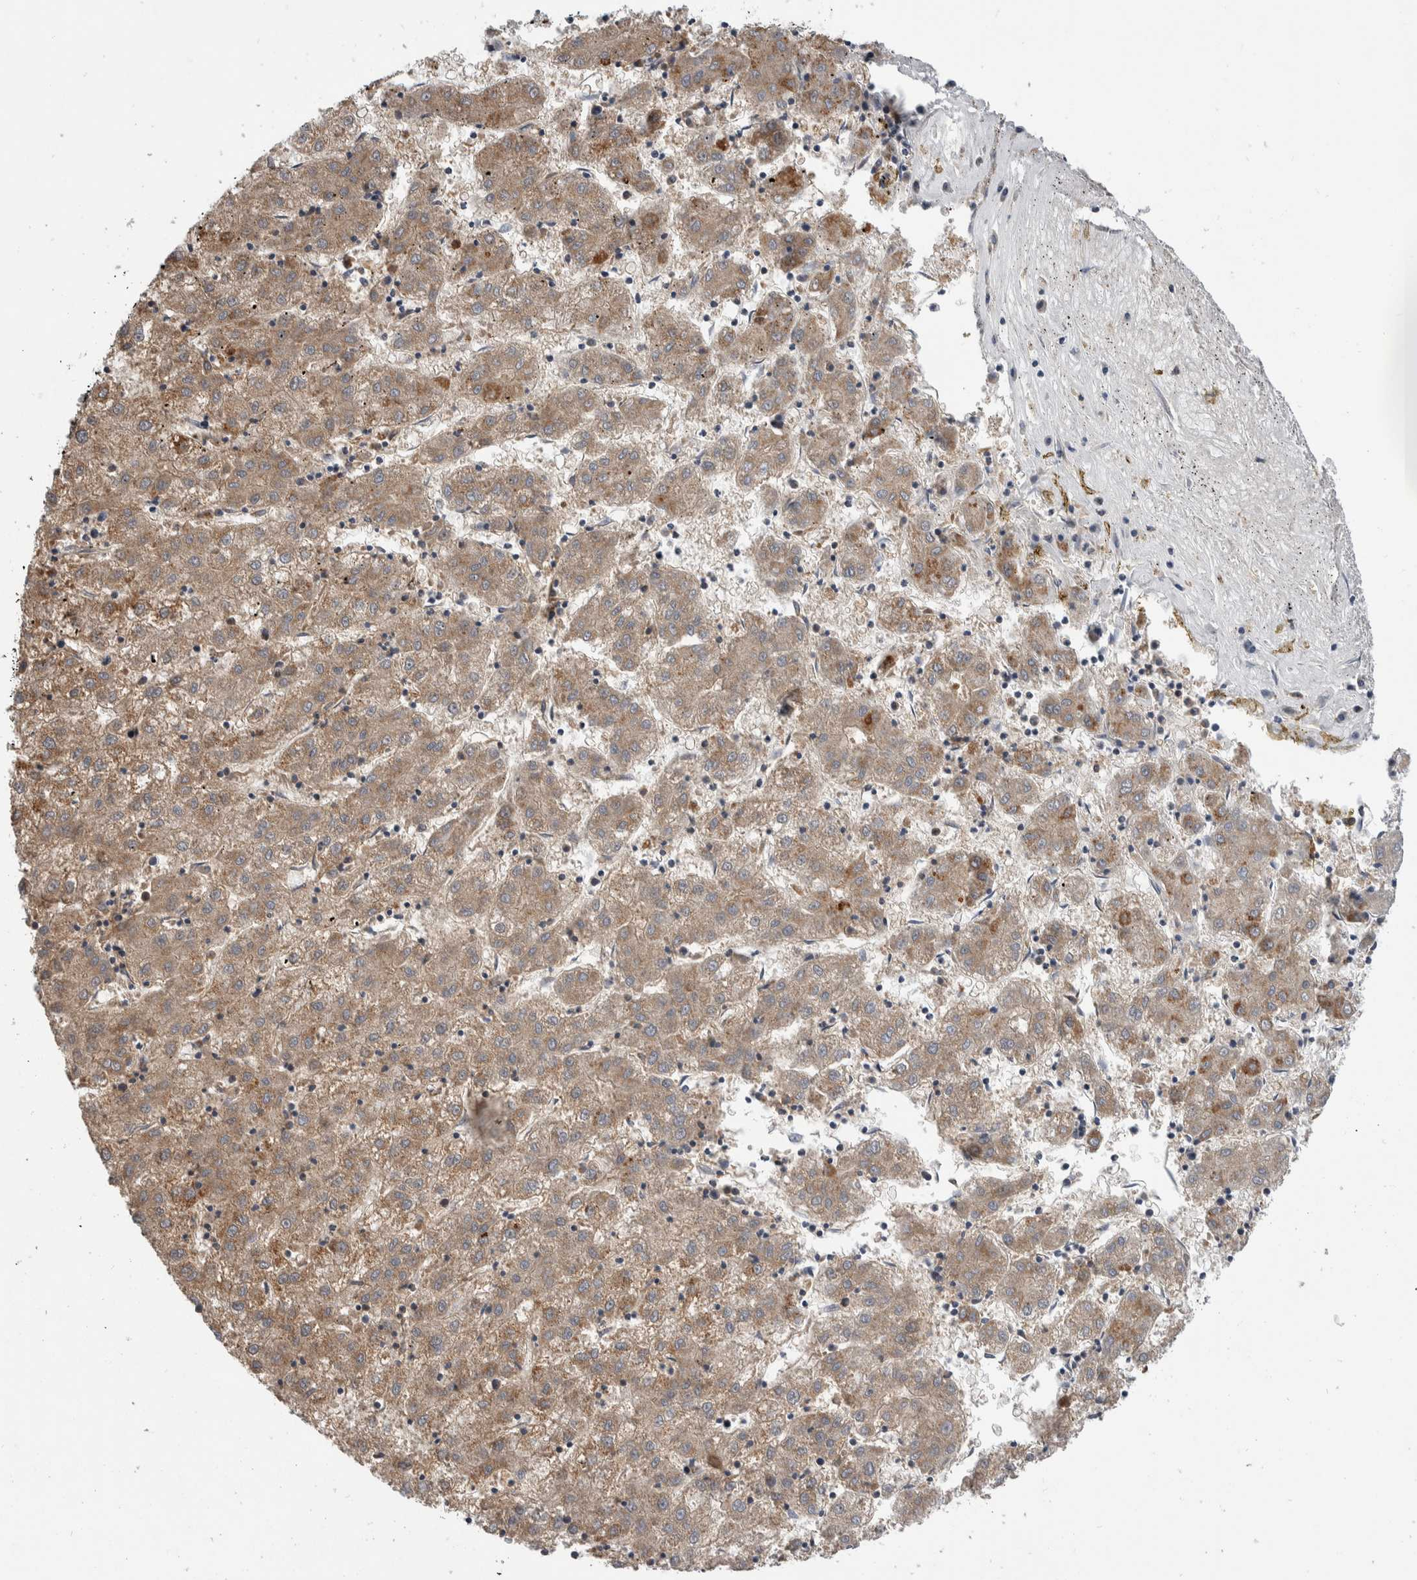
{"staining": {"intensity": "weak", "quantity": ">75%", "location": "cytoplasmic/membranous"}, "tissue": "liver cancer", "cell_type": "Tumor cells", "image_type": "cancer", "snomed": [{"axis": "morphology", "description": "Carcinoma, Hepatocellular, NOS"}, {"axis": "topography", "description": "Liver"}], "caption": "Liver hepatocellular carcinoma was stained to show a protein in brown. There is low levels of weak cytoplasmic/membranous staining in approximately >75% of tumor cells. (DAB IHC, brown staining for protein, blue staining for nuclei).", "gene": "SDCBP", "patient": {"sex": "male", "age": 72}}